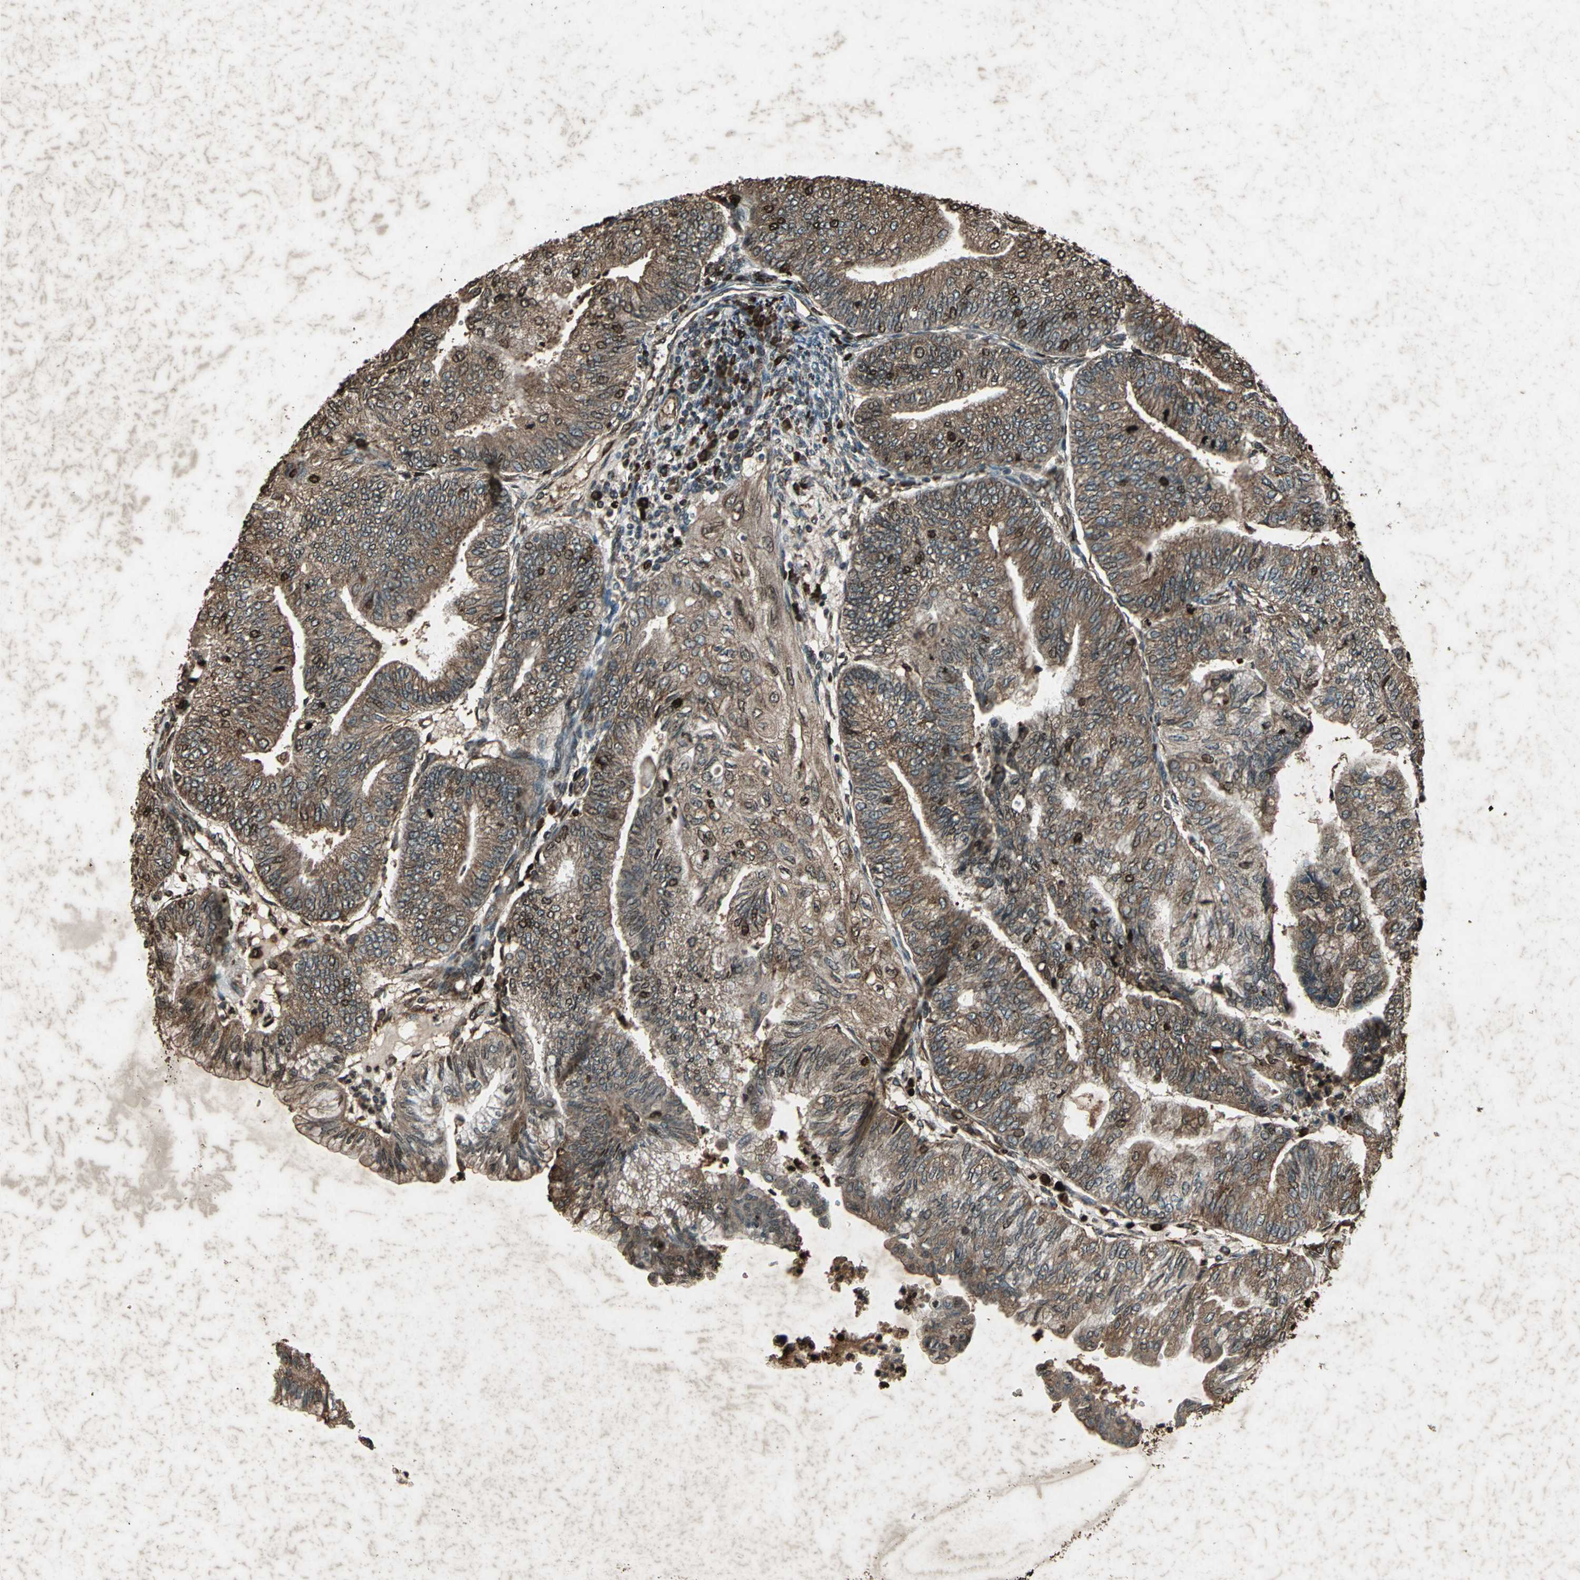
{"staining": {"intensity": "moderate", "quantity": ">75%", "location": "cytoplasmic/membranous,nuclear"}, "tissue": "endometrial cancer", "cell_type": "Tumor cells", "image_type": "cancer", "snomed": [{"axis": "morphology", "description": "Adenocarcinoma, NOS"}, {"axis": "topography", "description": "Endometrium"}], "caption": "A photomicrograph of human endometrial cancer (adenocarcinoma) stained for a protein displays moderate cytoplasmic/membranous and nuclear brown staining in tumor cells.", "gene": "SEPTIN4", "patient": {"sex": "female", "age": 59}}